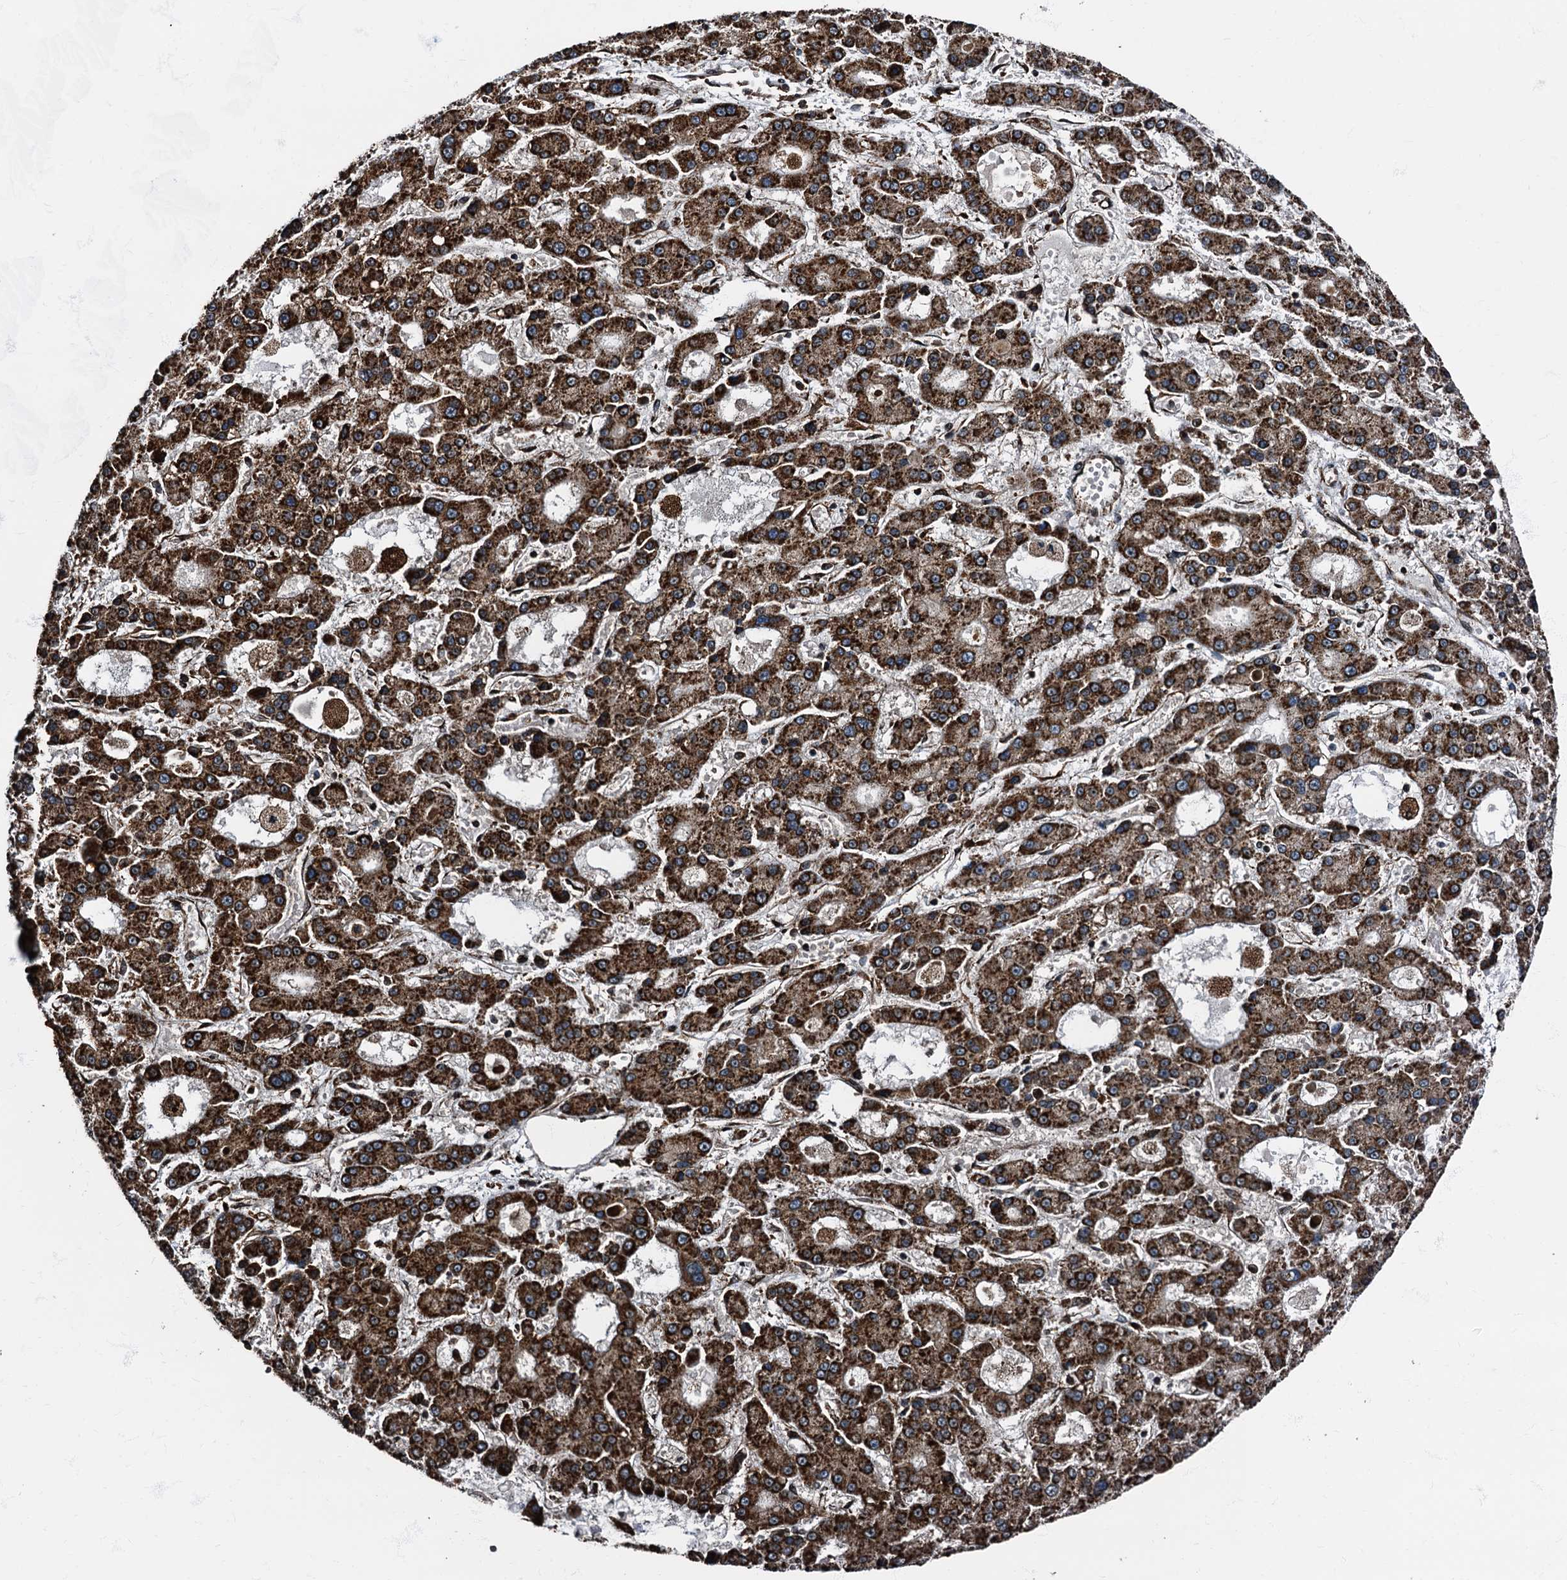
{"staining": {"intensity": "strong", "quantity": ">75%", "location": "cytoplasmic/membranous"}, "tissue": "liver cancer", "cell_type": "Tumor cells", "image_type": "cancer", "snomed": [{"axis": "morphology", "description": "Carcinoma, Hepatocellular, NOS"}, {"axis": "topography", "description": "Liver"}], "caption": "A photomicrograph of human liver cancer stained for a protein demonstrates strong cytoplasmic/membranous brown staining in tumor cells.", "gene": "ATP2C1", "patient": {"sex": "male", "age": 70}}